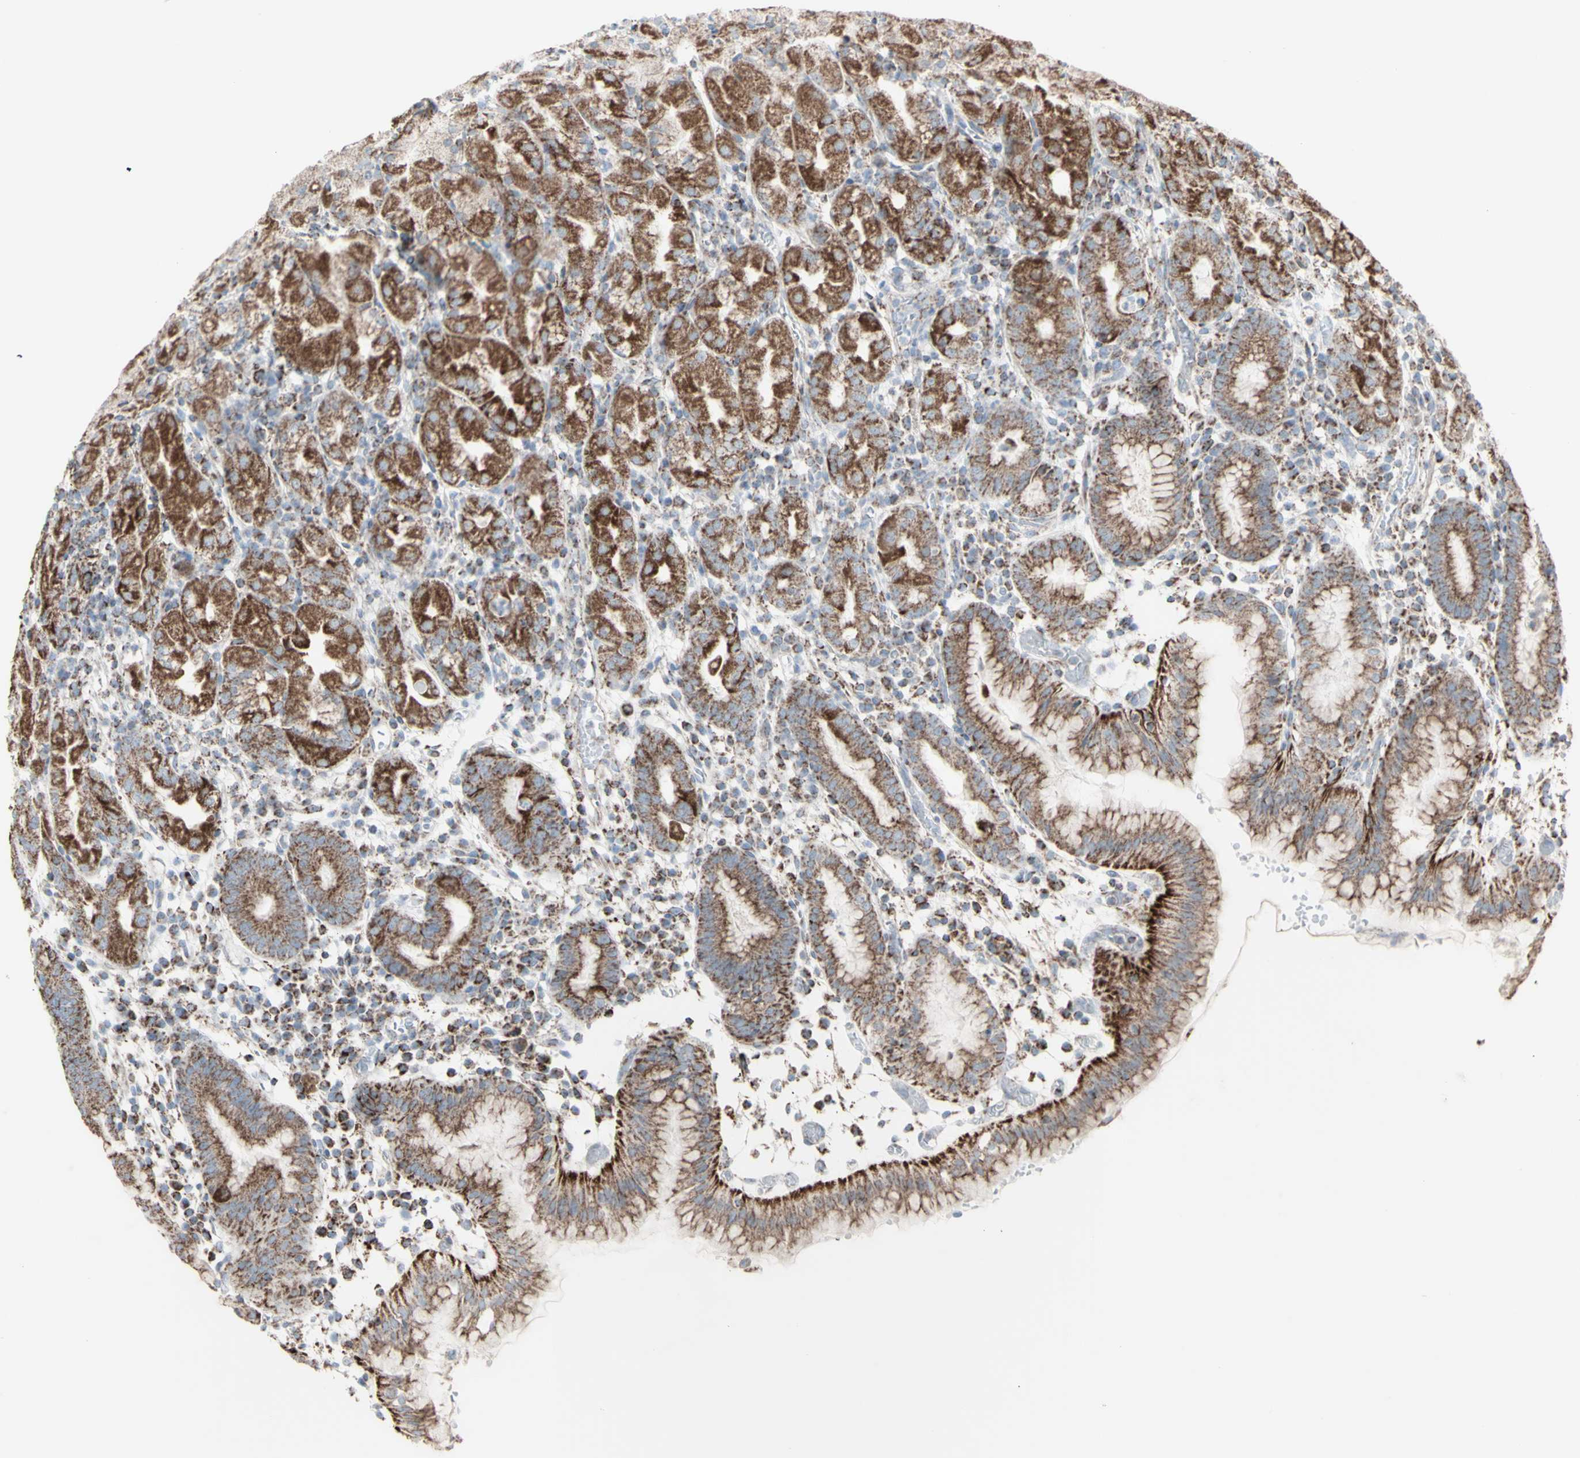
{"staining": {"intensity": "strong", "quantity": ">75%", "location": "cytoplasmic/membranous"}, "tissue": "stomach", "cell_type": "Glandular cells", "image_type": "normal", "snomed": [{"axis": "morphology", "description": "Normal tissue, NOS"}, {"axis": "topography", "description": "Stomach"}, {"axis": "topography", "description": "Stomach, lower"}], "caption": "Approximately >75% of glandular cells in unremarkable stomach exhibit strong cytoplasmic/membranous protein positivity as visualized by brown immunohistochemical staining.", "gene": "PLGRKT", "patient": {"sex": "female", "age": 75}}